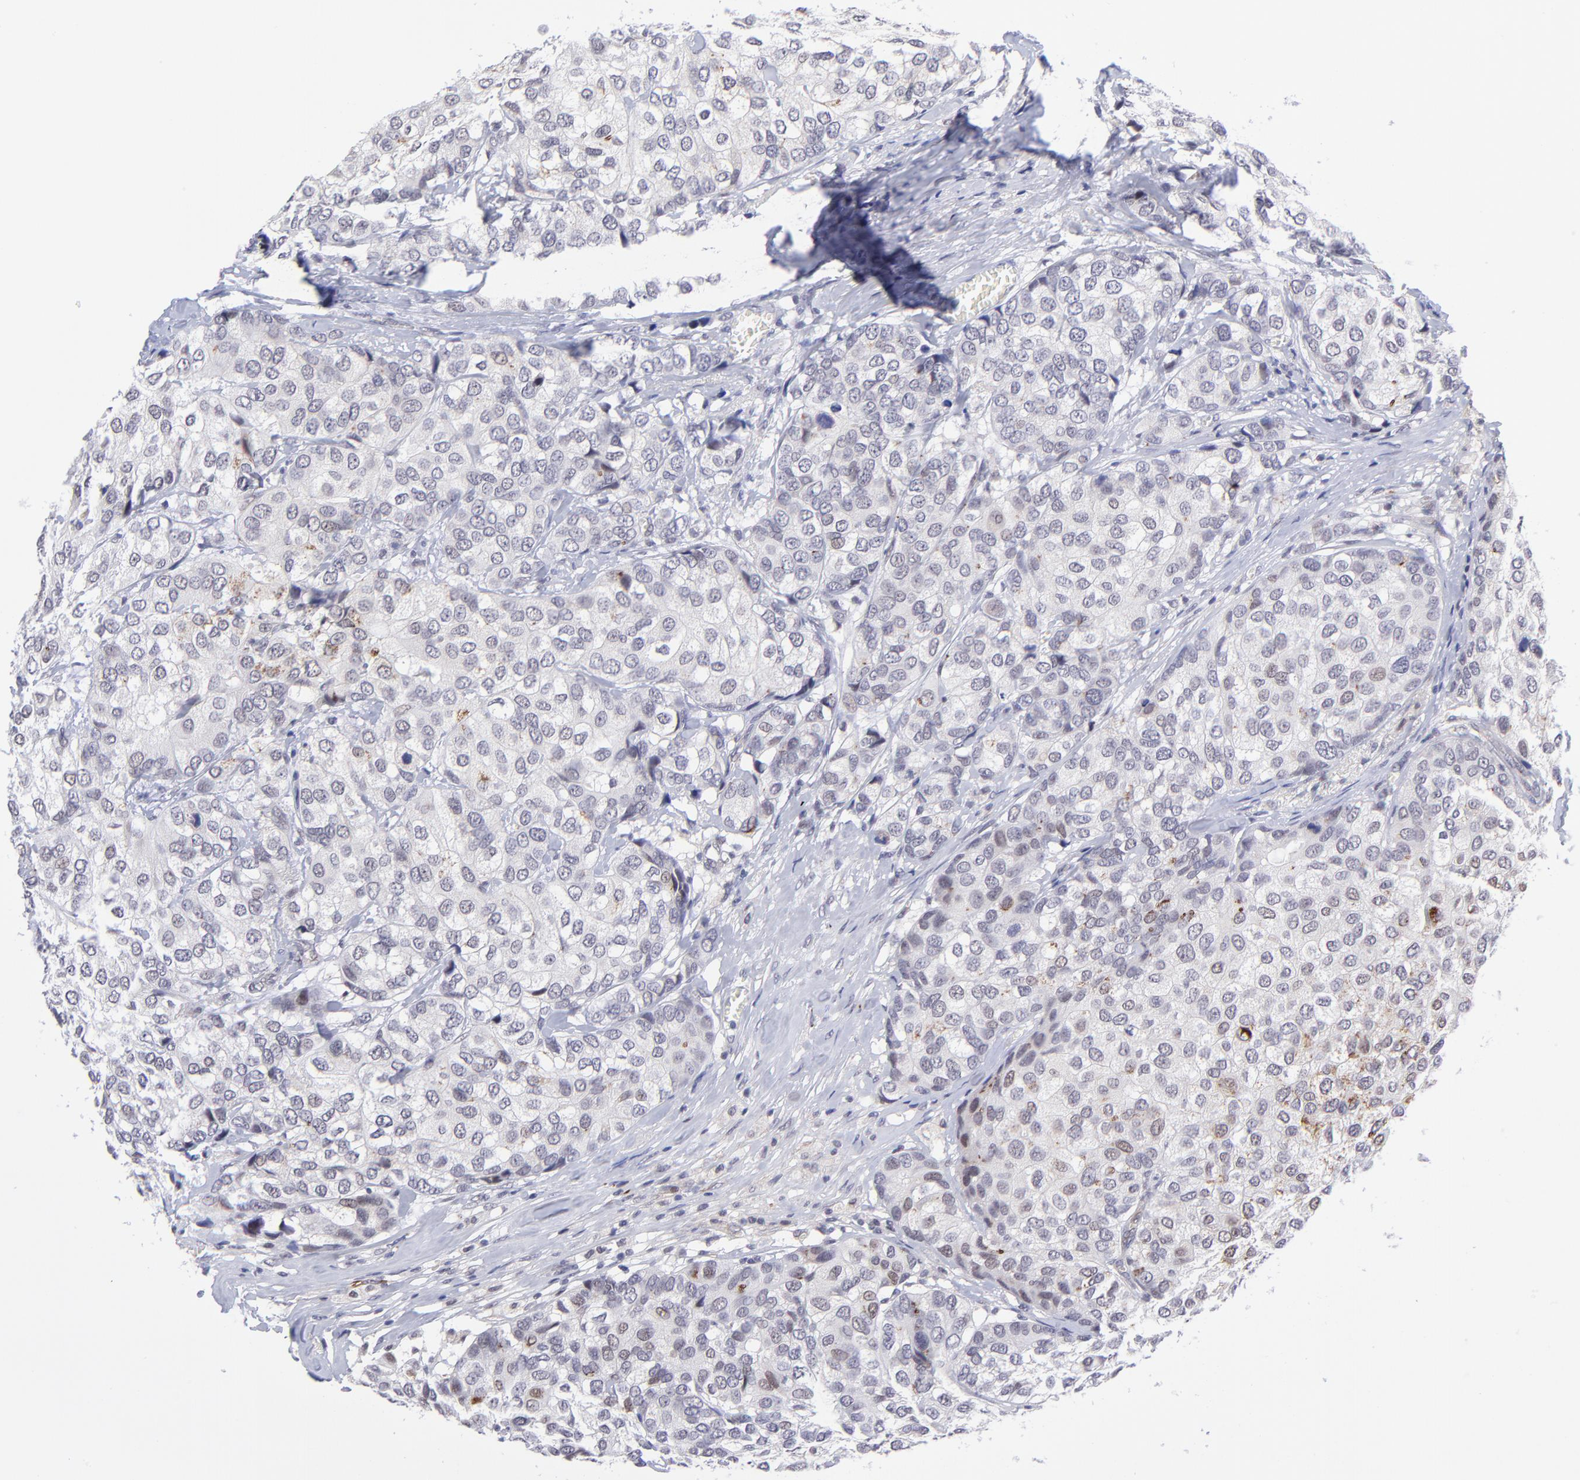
{"staining": {"intensity": "weak", "quantity": "<25%", "location": "nuclear"}, "tissue": "breast cancer", "cell_type": "Tumor cells", "image_type": "cancer", "snomed": [{"axis": "morphology", "description": "Duct carcinoma"}, {"axis": "topography", "description": "Breast"}], "caption": "Human breast cancer (invasive ductal carcinoma) stained for a protein using immunohistochemistry (IHC) reveals no expression in tumor cells.", "gene": "SOX6", "patient": {"sex": "female", "age": 68}}